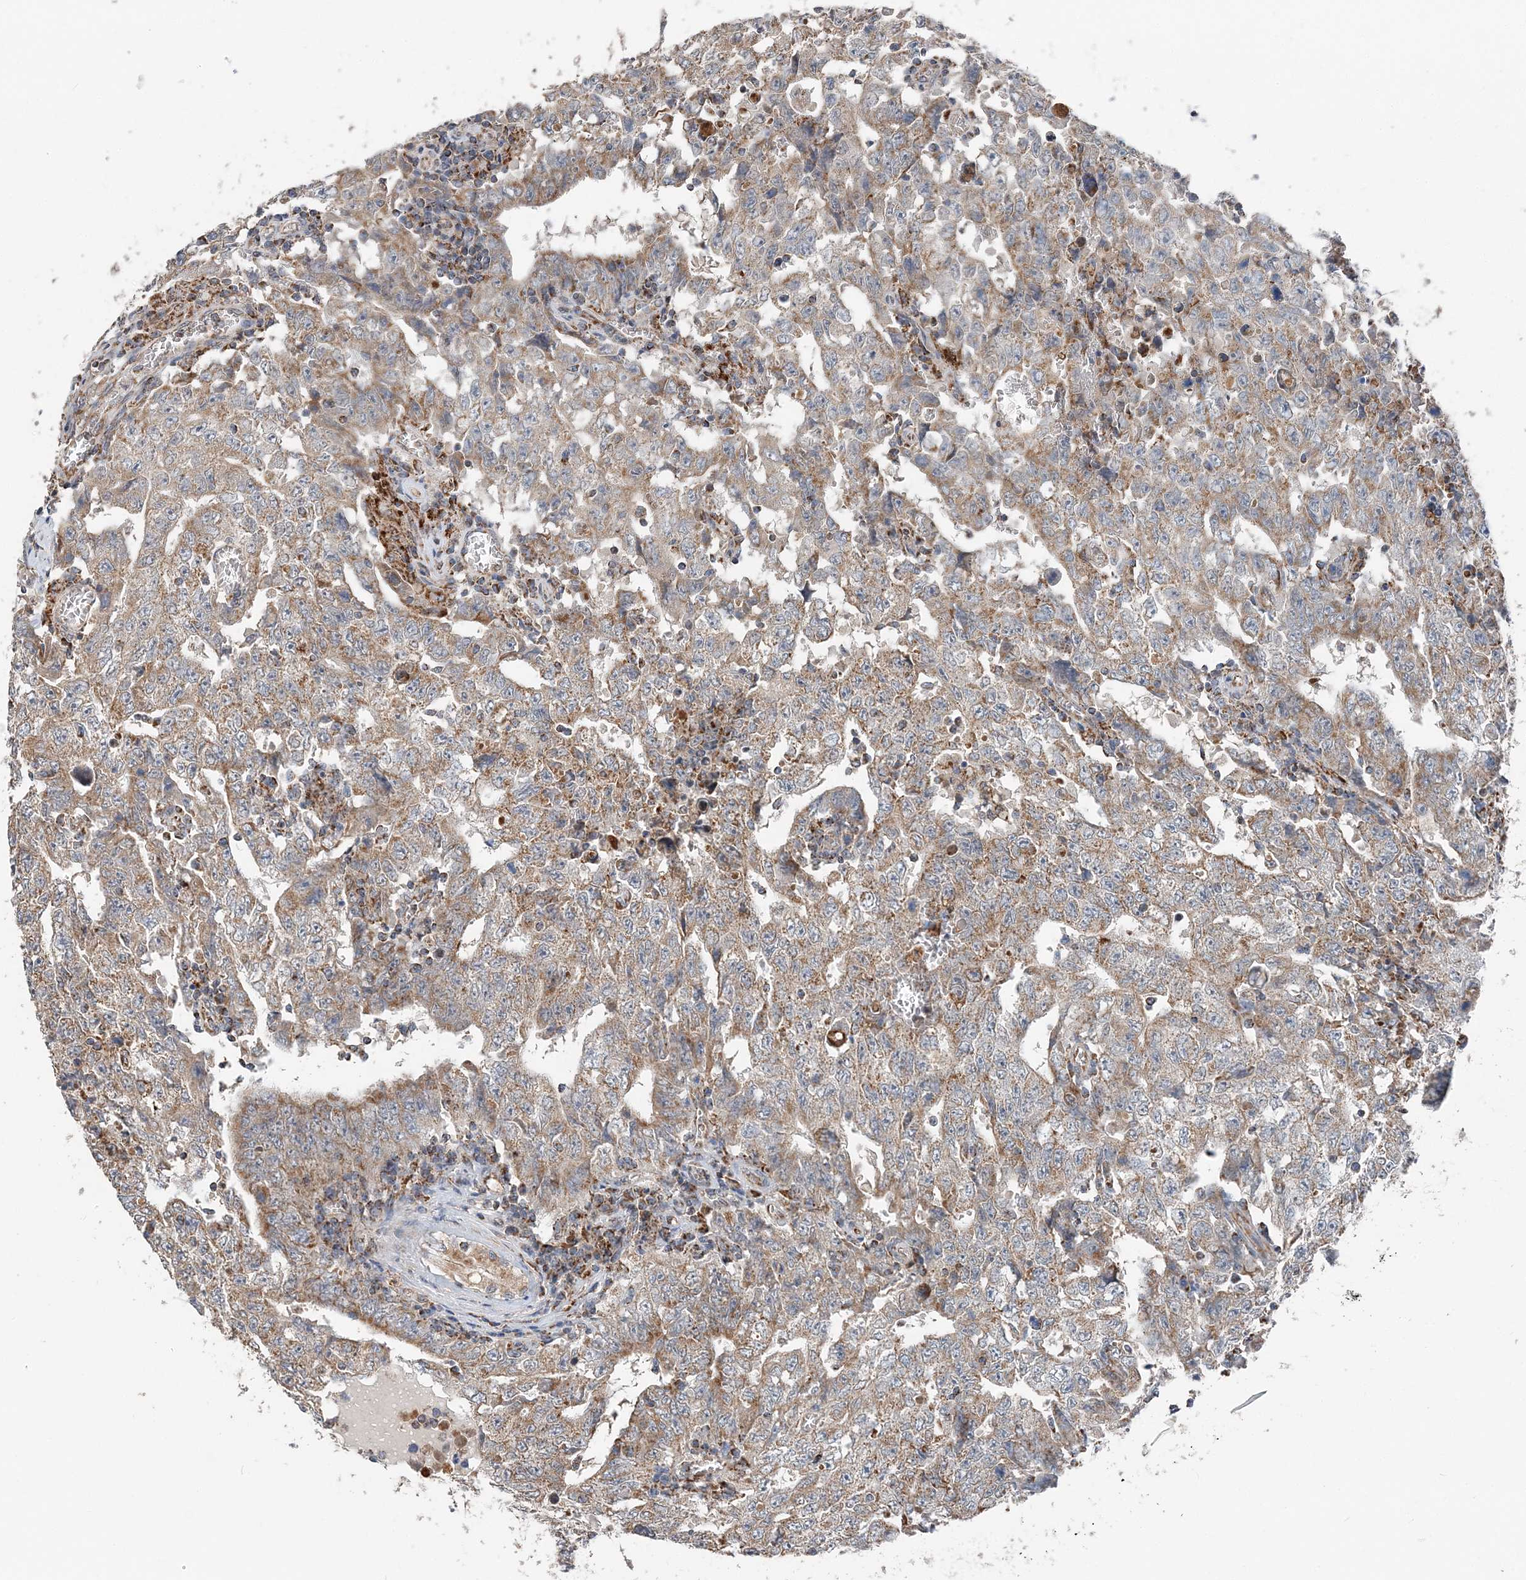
{"staining": {"intensity": "moderate", "quantity": ">75%", "location": "cytoplasmic/membranous"}, "tissue": "testis cancer", "cell_type": "Tumor cells", "image_type": "cancer", "snomed": [{"axis": "morphology", "description": "Carcinoma, Embryonal, NOS"}, {"axis": "topography", "description": "Testis"}], "caption": "Moderate cytoplasmic/membranous expression for a protein is appreciated in about >75% of tumor cells of testis cancer using immunohistochemistry (IHC).", "gene": "SPRY2", "patient": {"sex": "male", "age": 26}}